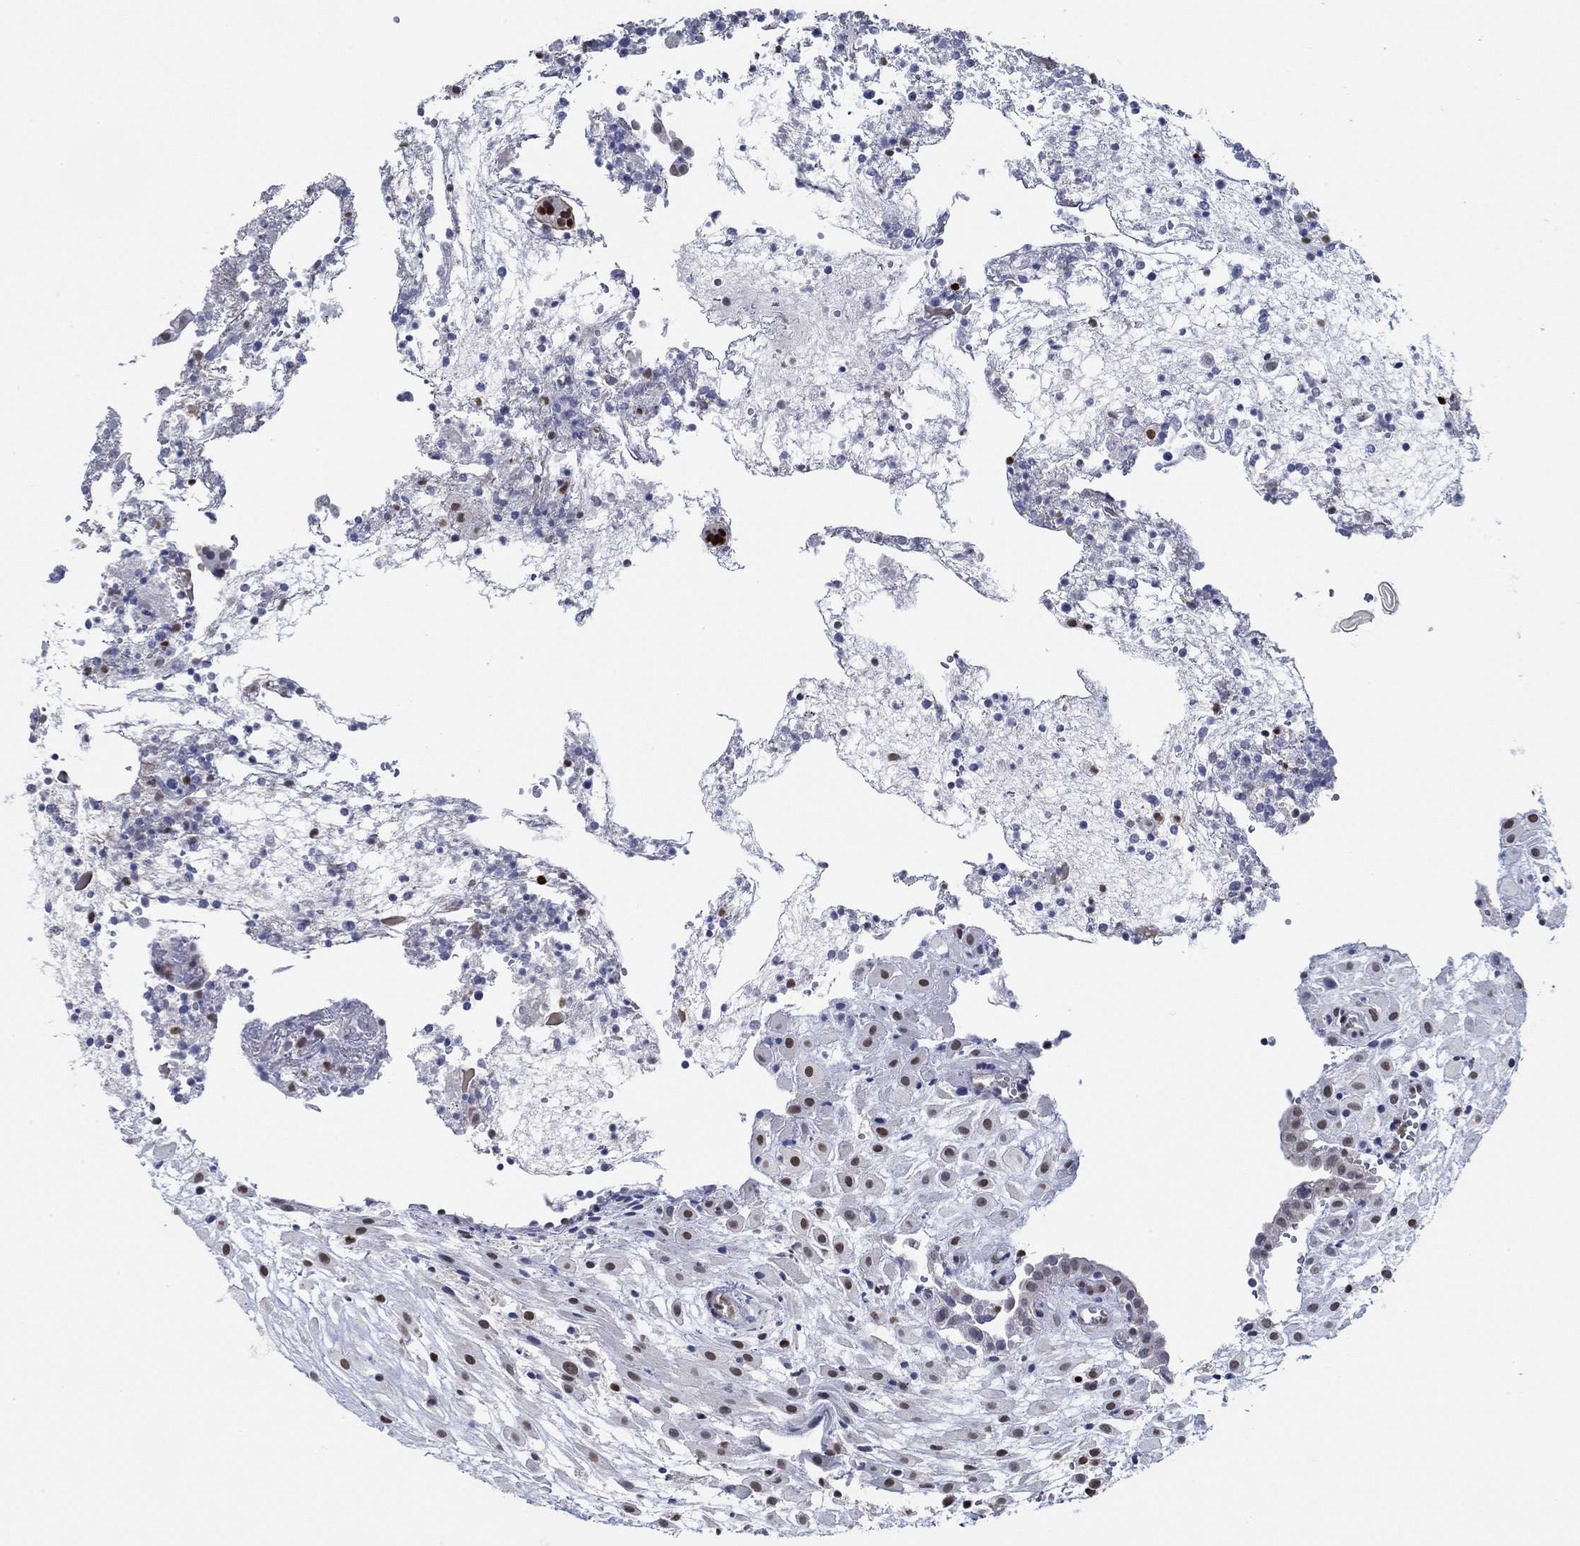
{"staining": {"intensity": "moderate", "quantity": "25%-75%", "location": "nuclear"}, "tissue": "placenta", "cell_type": "Decidual cells", "image_type": "normal", "snomed": [{"axis": "morphology", "description": "Normal tissue, NOS"}, {"axis": "topography", "description": "Placenta"}], "caption": "The photomicrograph reveals immunohistochemical staining of normal placenta. There is moderate nuclear expression is appreciated in about 25%-75% of decidual cells.", "gene": "GATA2", "patient": {"sex": "female", "age": 24}}